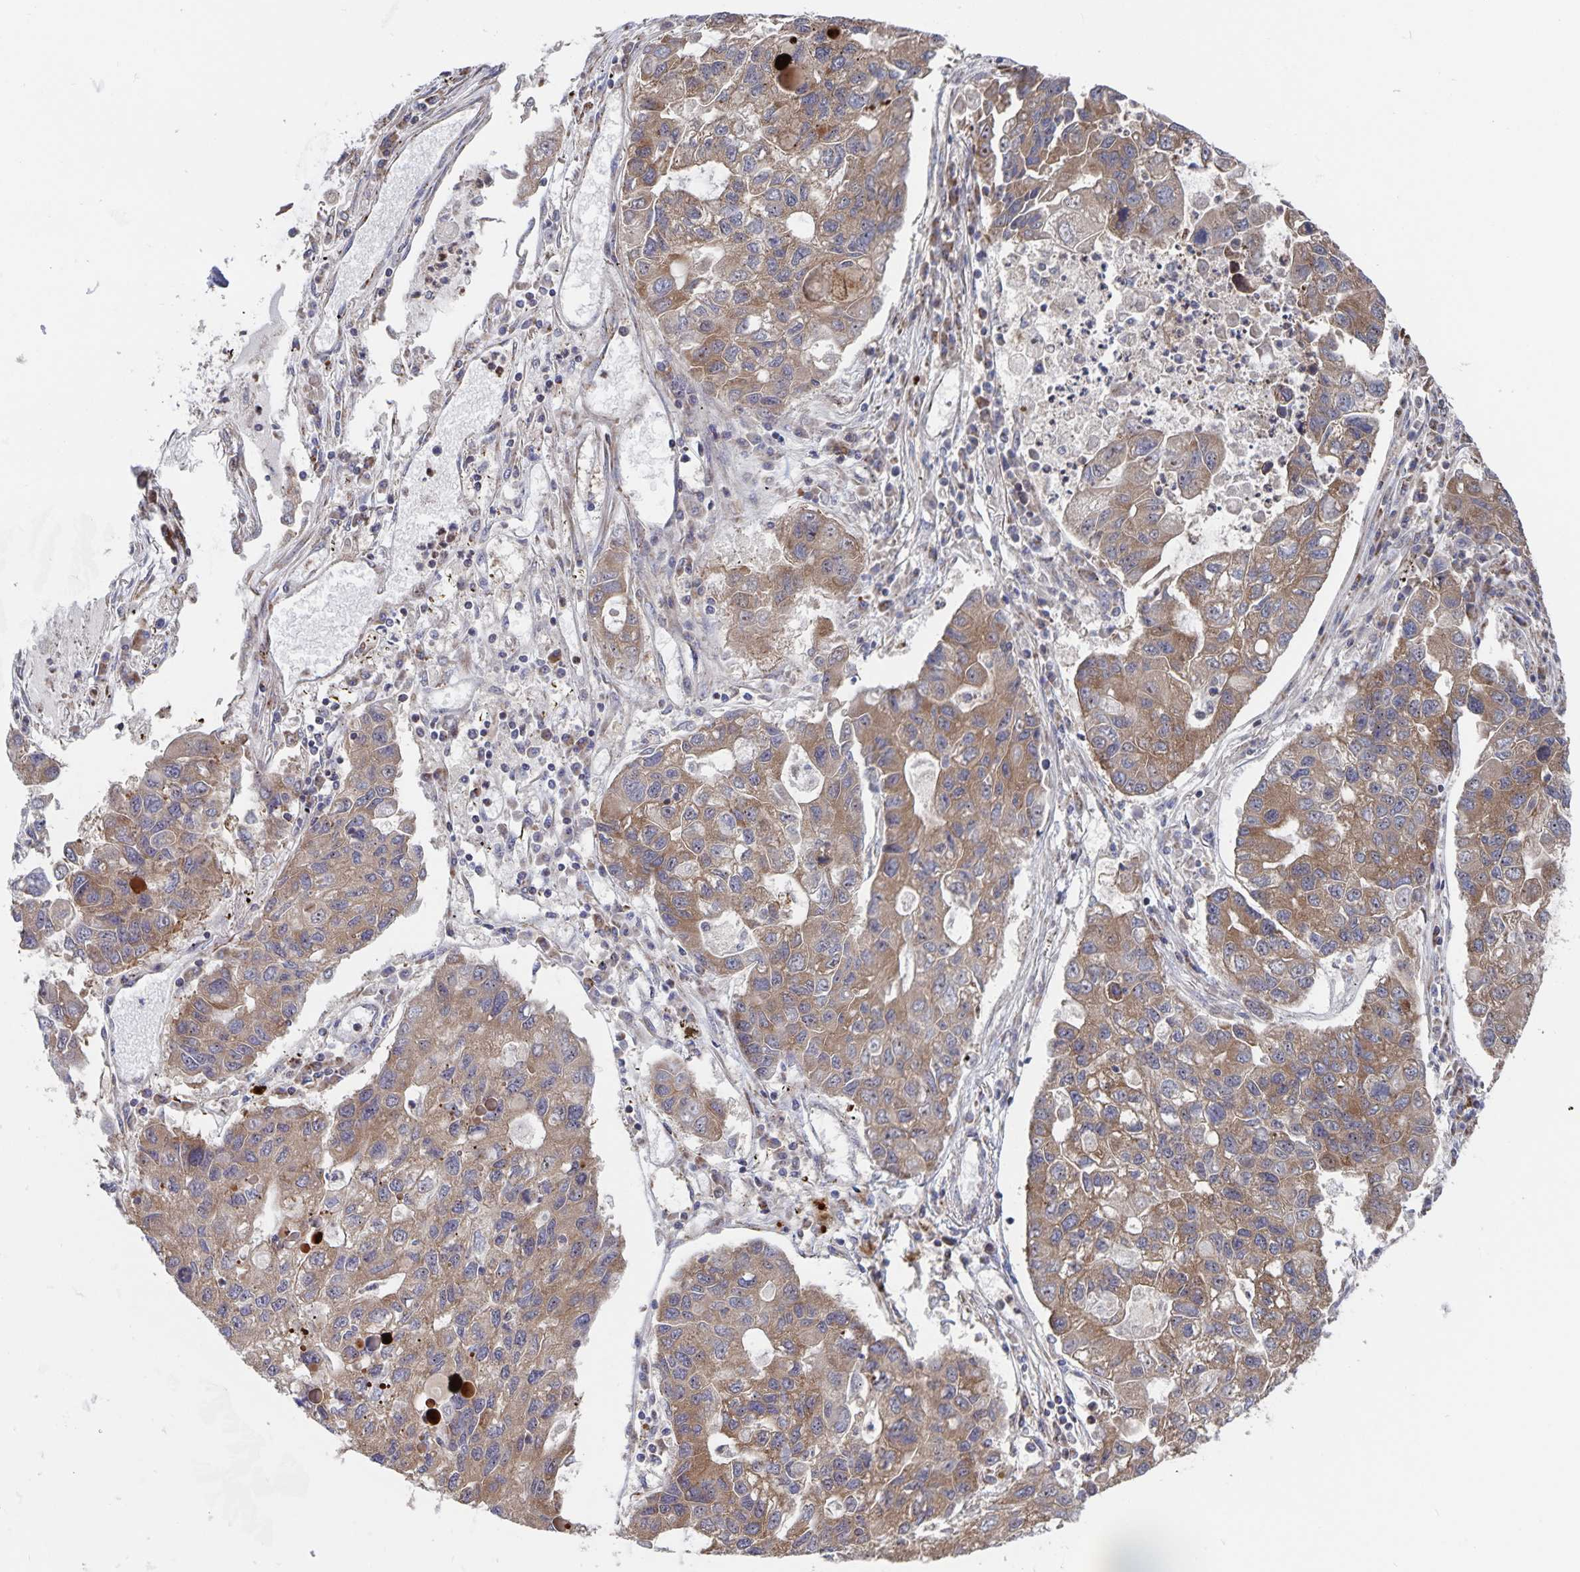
{"staining": {"intensity": "moderate", "quantity": ">75%", "location": "cytoplasmic/membranous"}, "tissue": "lung cancer", "cell_type": "Tumor cells", "image_type": "cancer", "snomed": [{"axis": "morphology", "description": "Adenocarcinoma, NOS"}, {"axis": "topography", "description": "Bronchus"}, {"axis": "topography", "description": "Lung"}], "caption": "DAB (3,3'-diaminobenzidine) immunohistochemical staining of lung cancer demonstrates moderate cytoplasmic/membranous protein staining in approximately >75% of tumor cells.", "gene": "ACACA", "patient": {"sex": "female", "age": 51}}